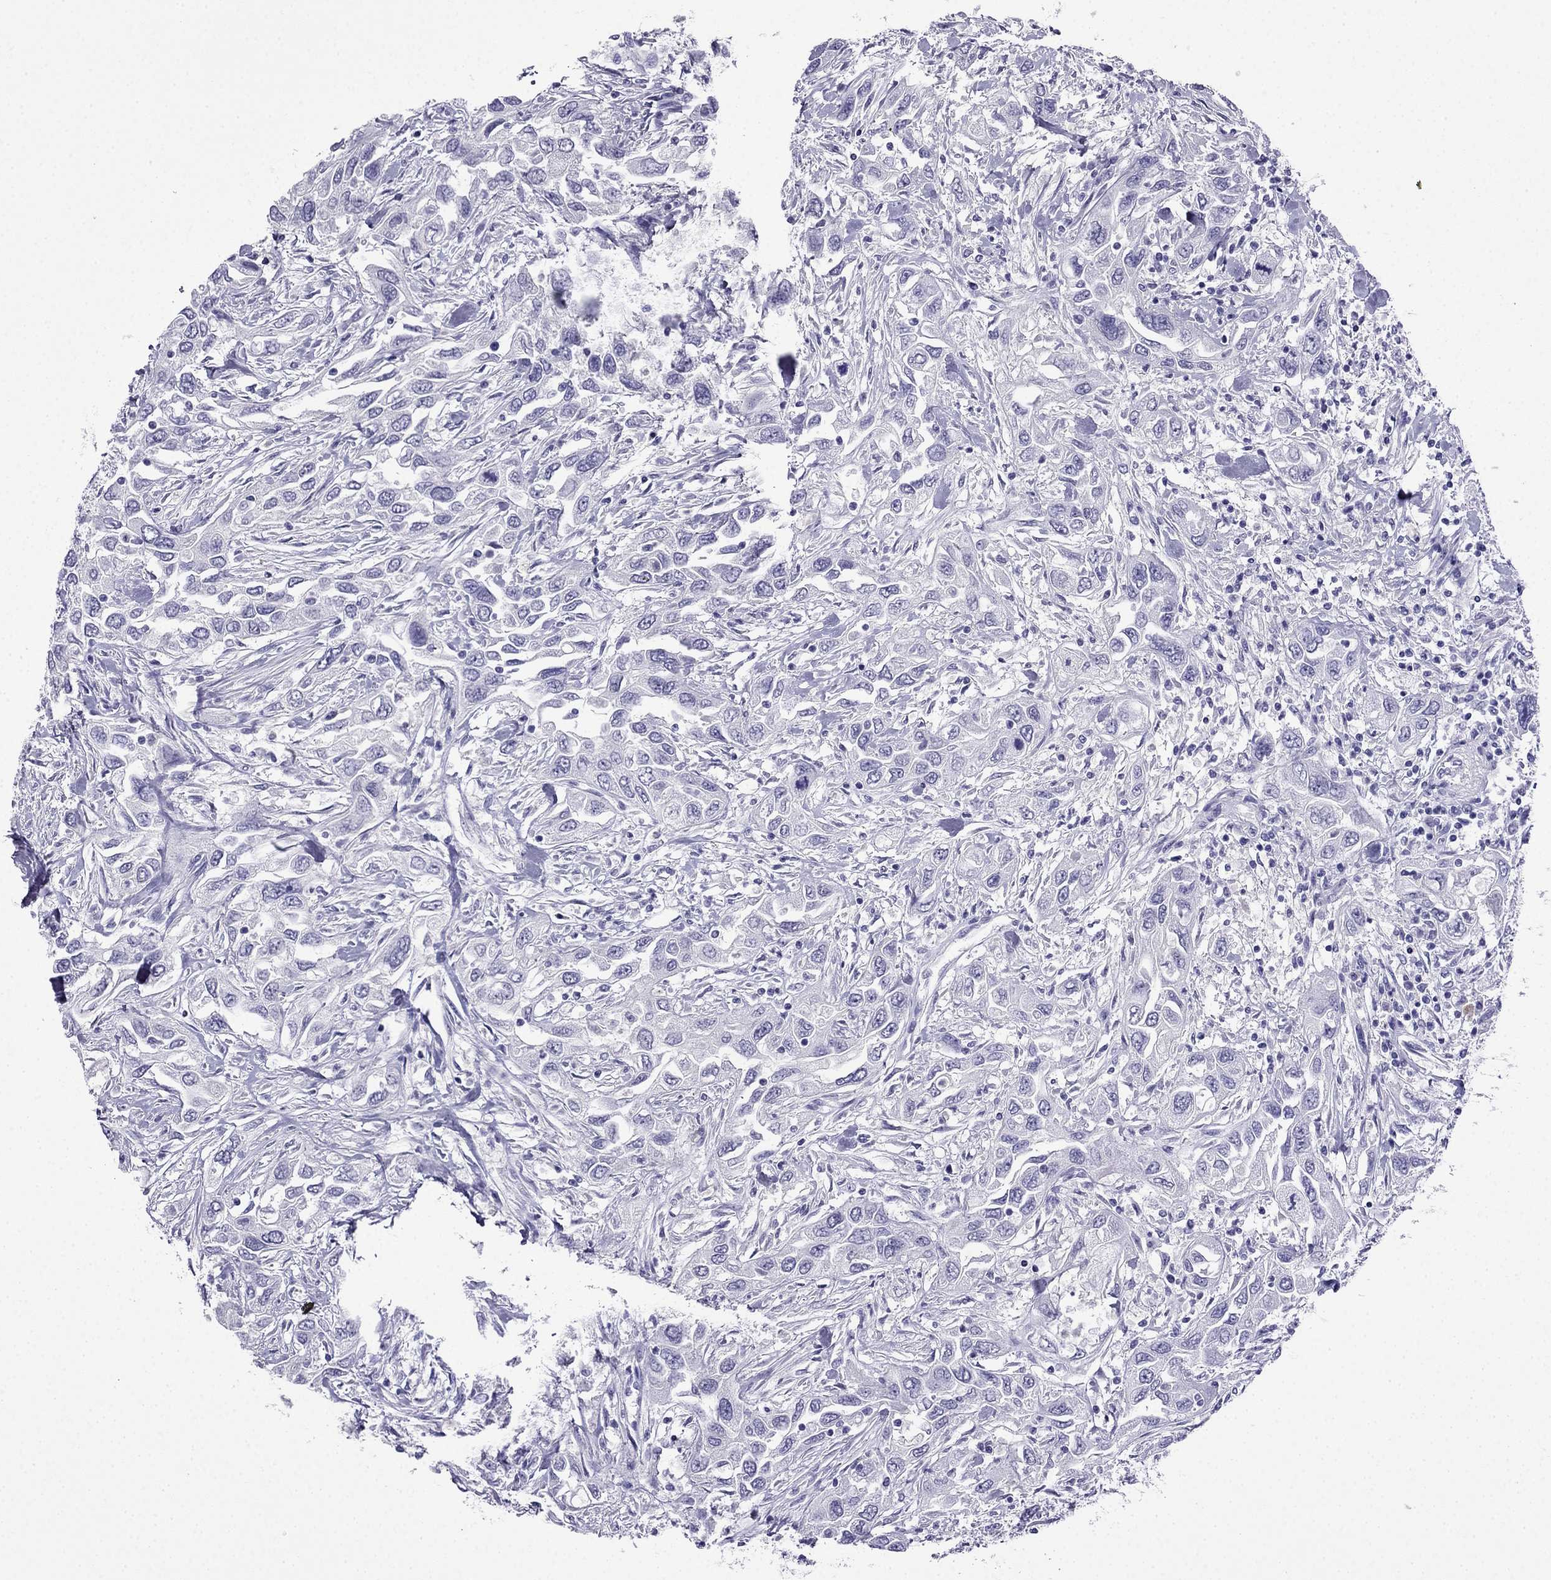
{"staining": {"intensity": "negative", "quantity": "none", "location": "none"}, "tissue": "urothelial cancer", "cell_type": "Tumor cells", "image_type": "cancer", "snomed": [{"axis": "morphology", "description": "Urothelial carcinoma, High grade"}, {"axis": "topography", "description": "Urinary bladder"}], "caption": "Tumor cells show no significant protein positivity in high-grade urothelial carcinoma.", "gene": "CDHR4", "patient": {"sex": "male", "age": 76}}